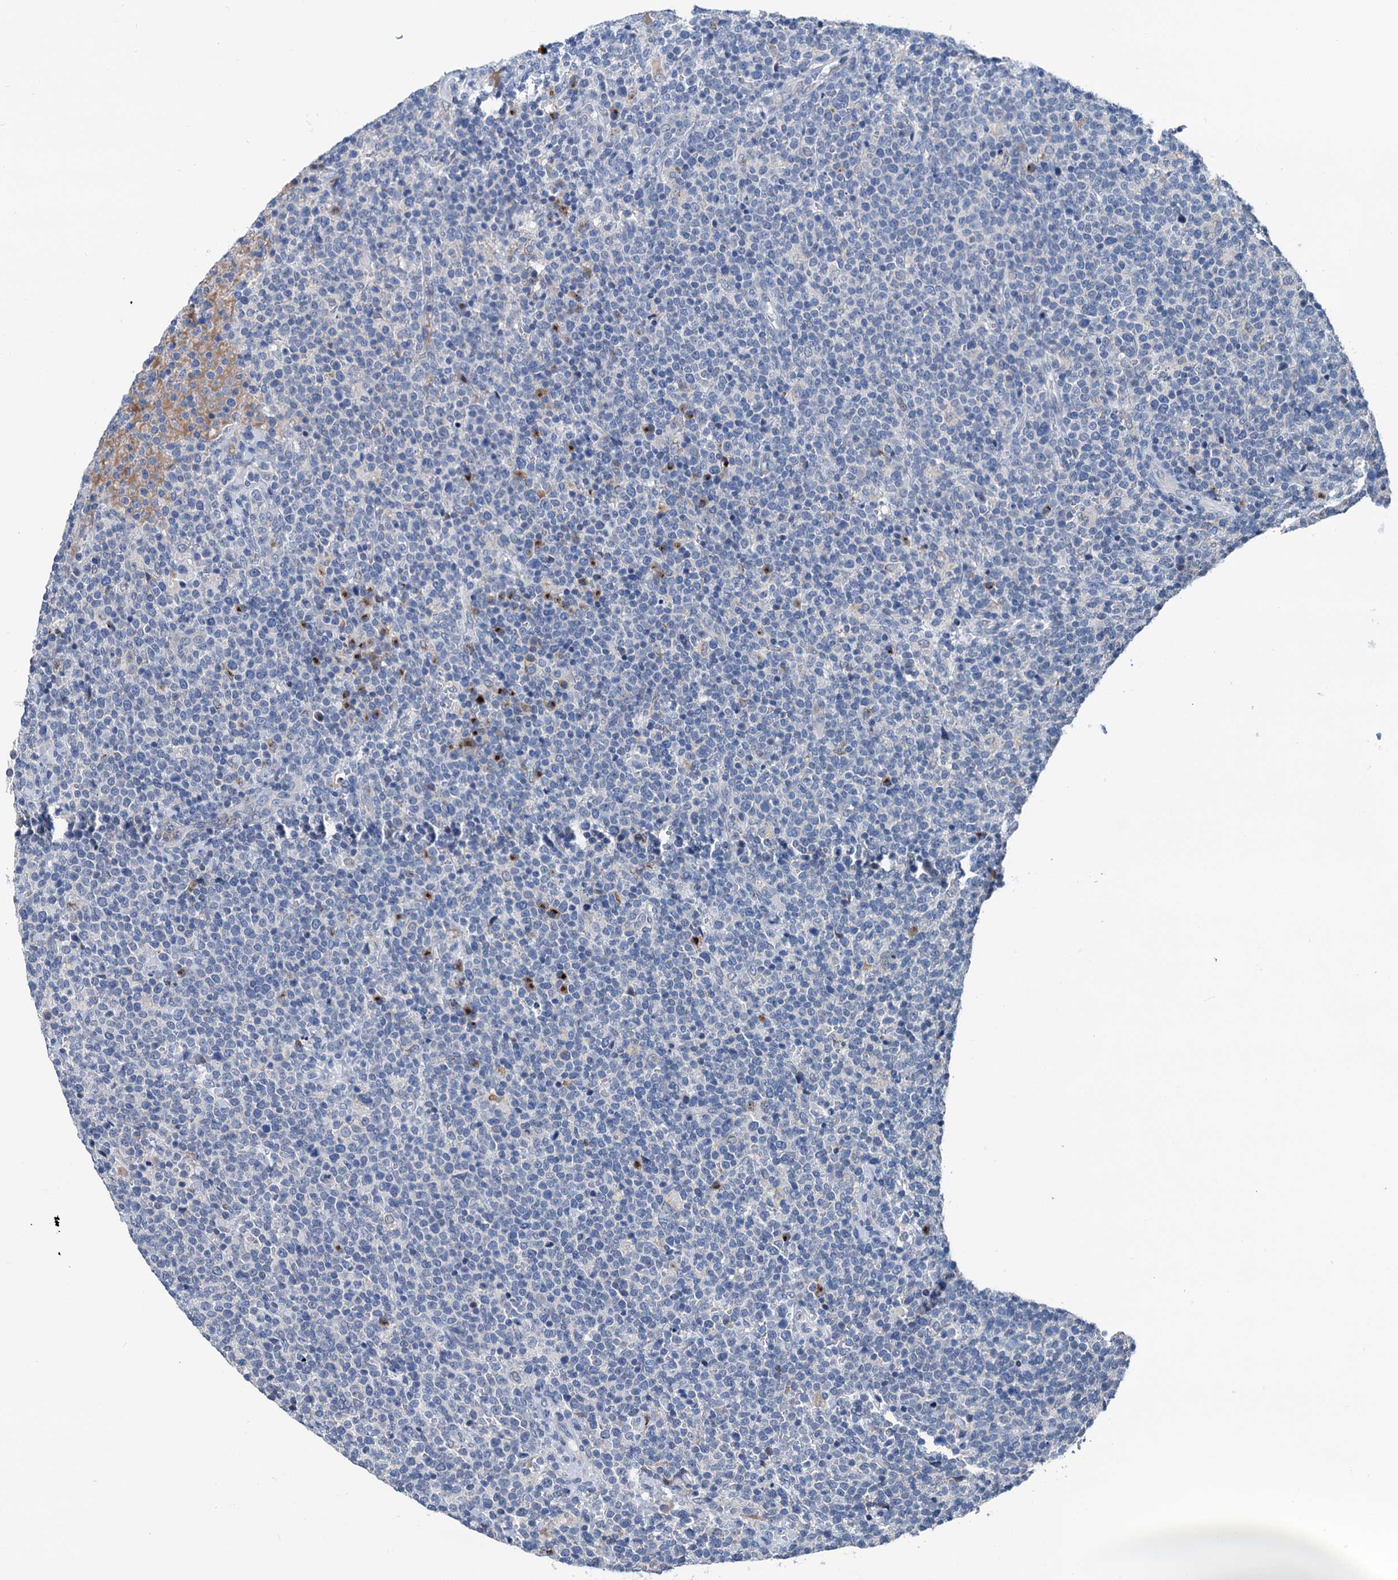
{"staining": {"intensity": "negative", "quantity": "none", "location": "none"}, "tissue": "lymphoma", "cell_type": "Tumor cells", "image_type": "cancer", "snomed": [{"axis": "morphology", "description": "Malignant lymphoma, non-Hodgkin's type, High grade"}, {"axis": "topography", "description": "Lymph node"}], "caption": "Human lymphoma stained for a protein using immunohistochemistry (IHC) reveals no expression in tumor cells.", "gene": "SHLD1", "patient": {"sex": "male", "age": 61}}